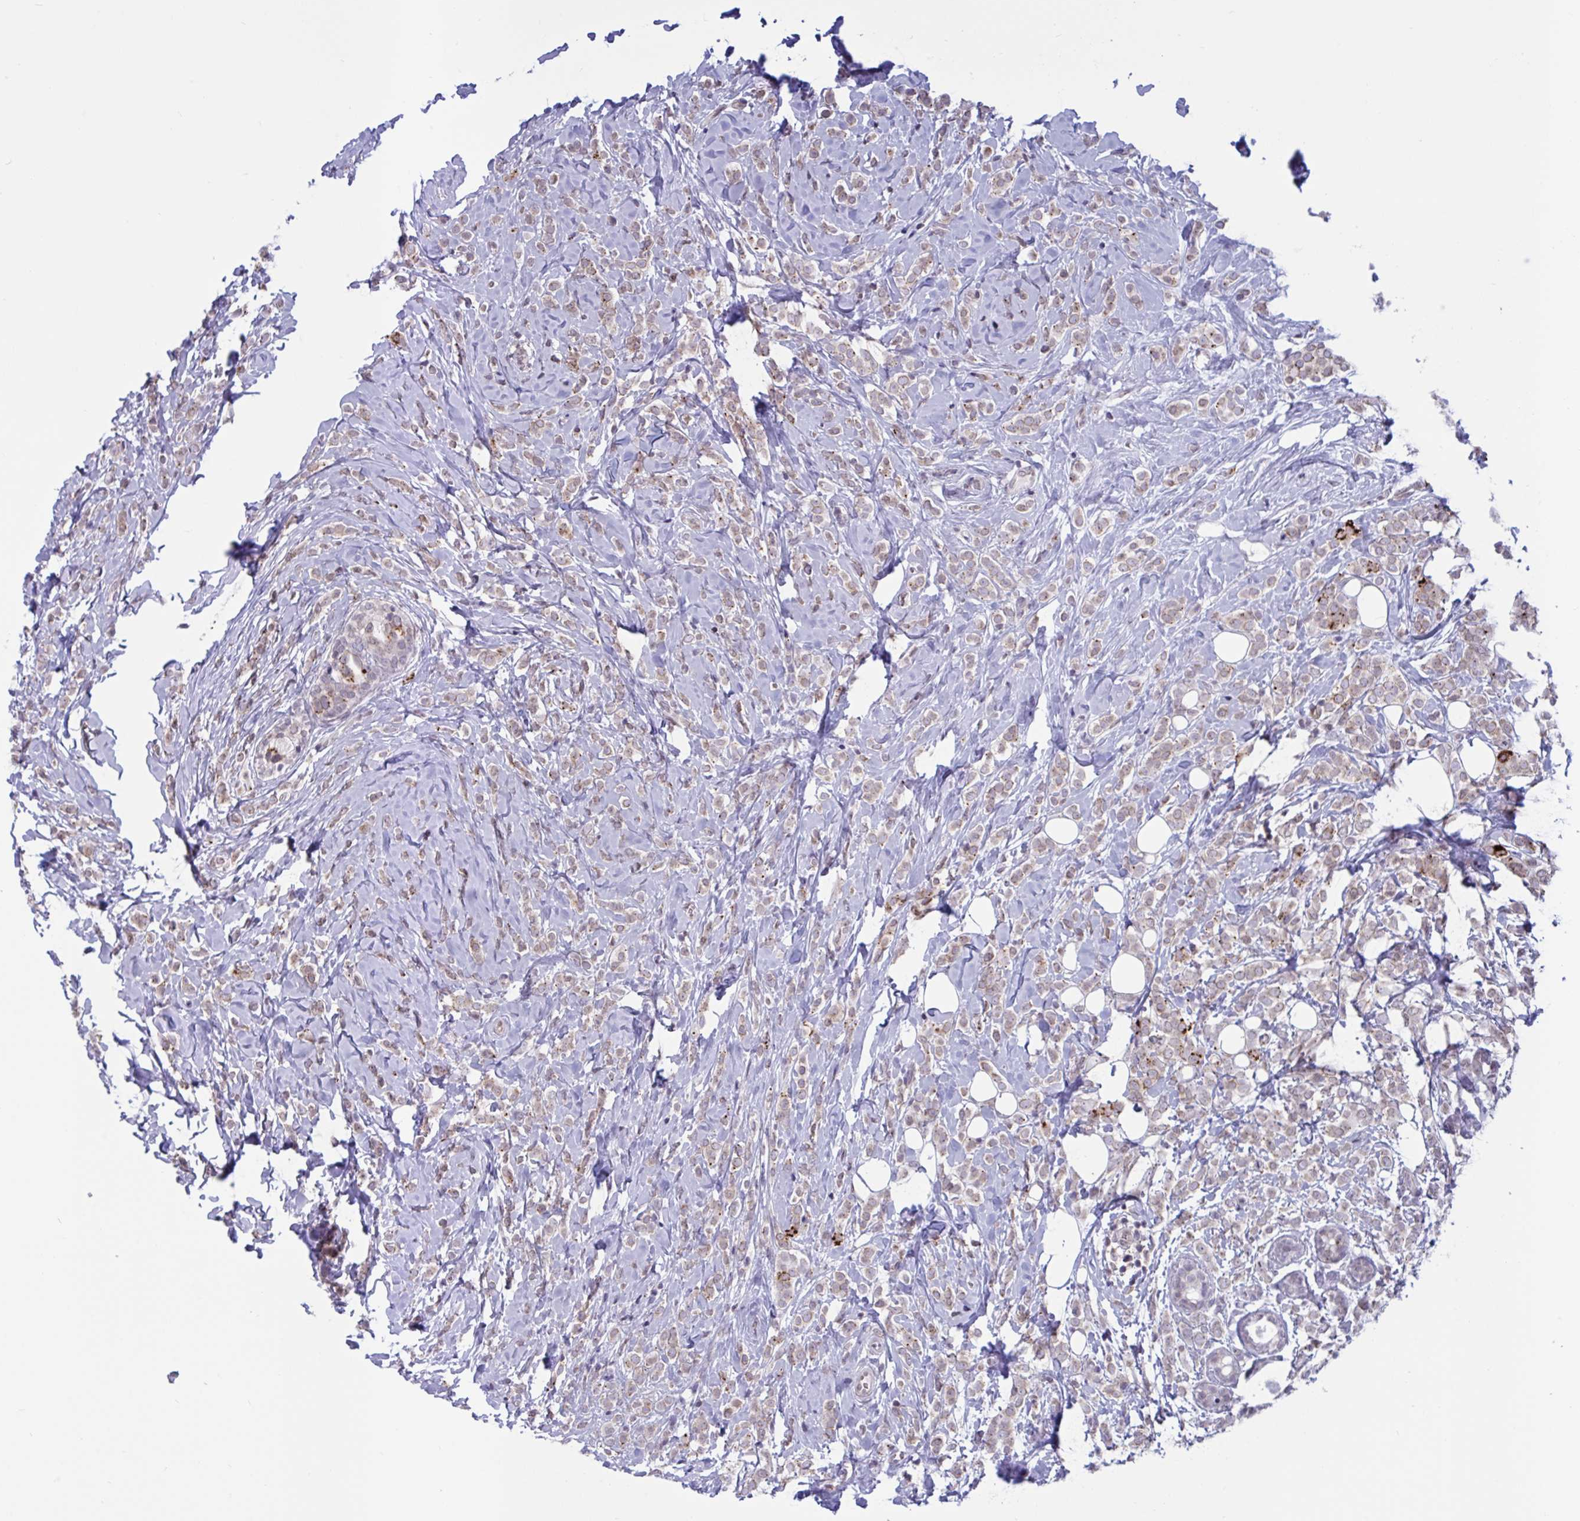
{"staining": {"intensity": "weak", "quantity": ">75%", "location": "cytoplasmic/membranous,nuclear"}, "tissue": "breast cancer", "cell_type": "Tumor cells", "image_type": "cancer", "snomed": [{"axis": "morphology", "description": "Lobular carcinoma"}, {"axis": "topography", "description": "Breast"}], "caption": "Lobular carcinoma (breast) tissue shows weak cytoplasmic/membranous and nuclear positivity in approximately >75% of tumor cells", "gene": "DOCK11", "patient": {"sex": "female", "age": 49}}